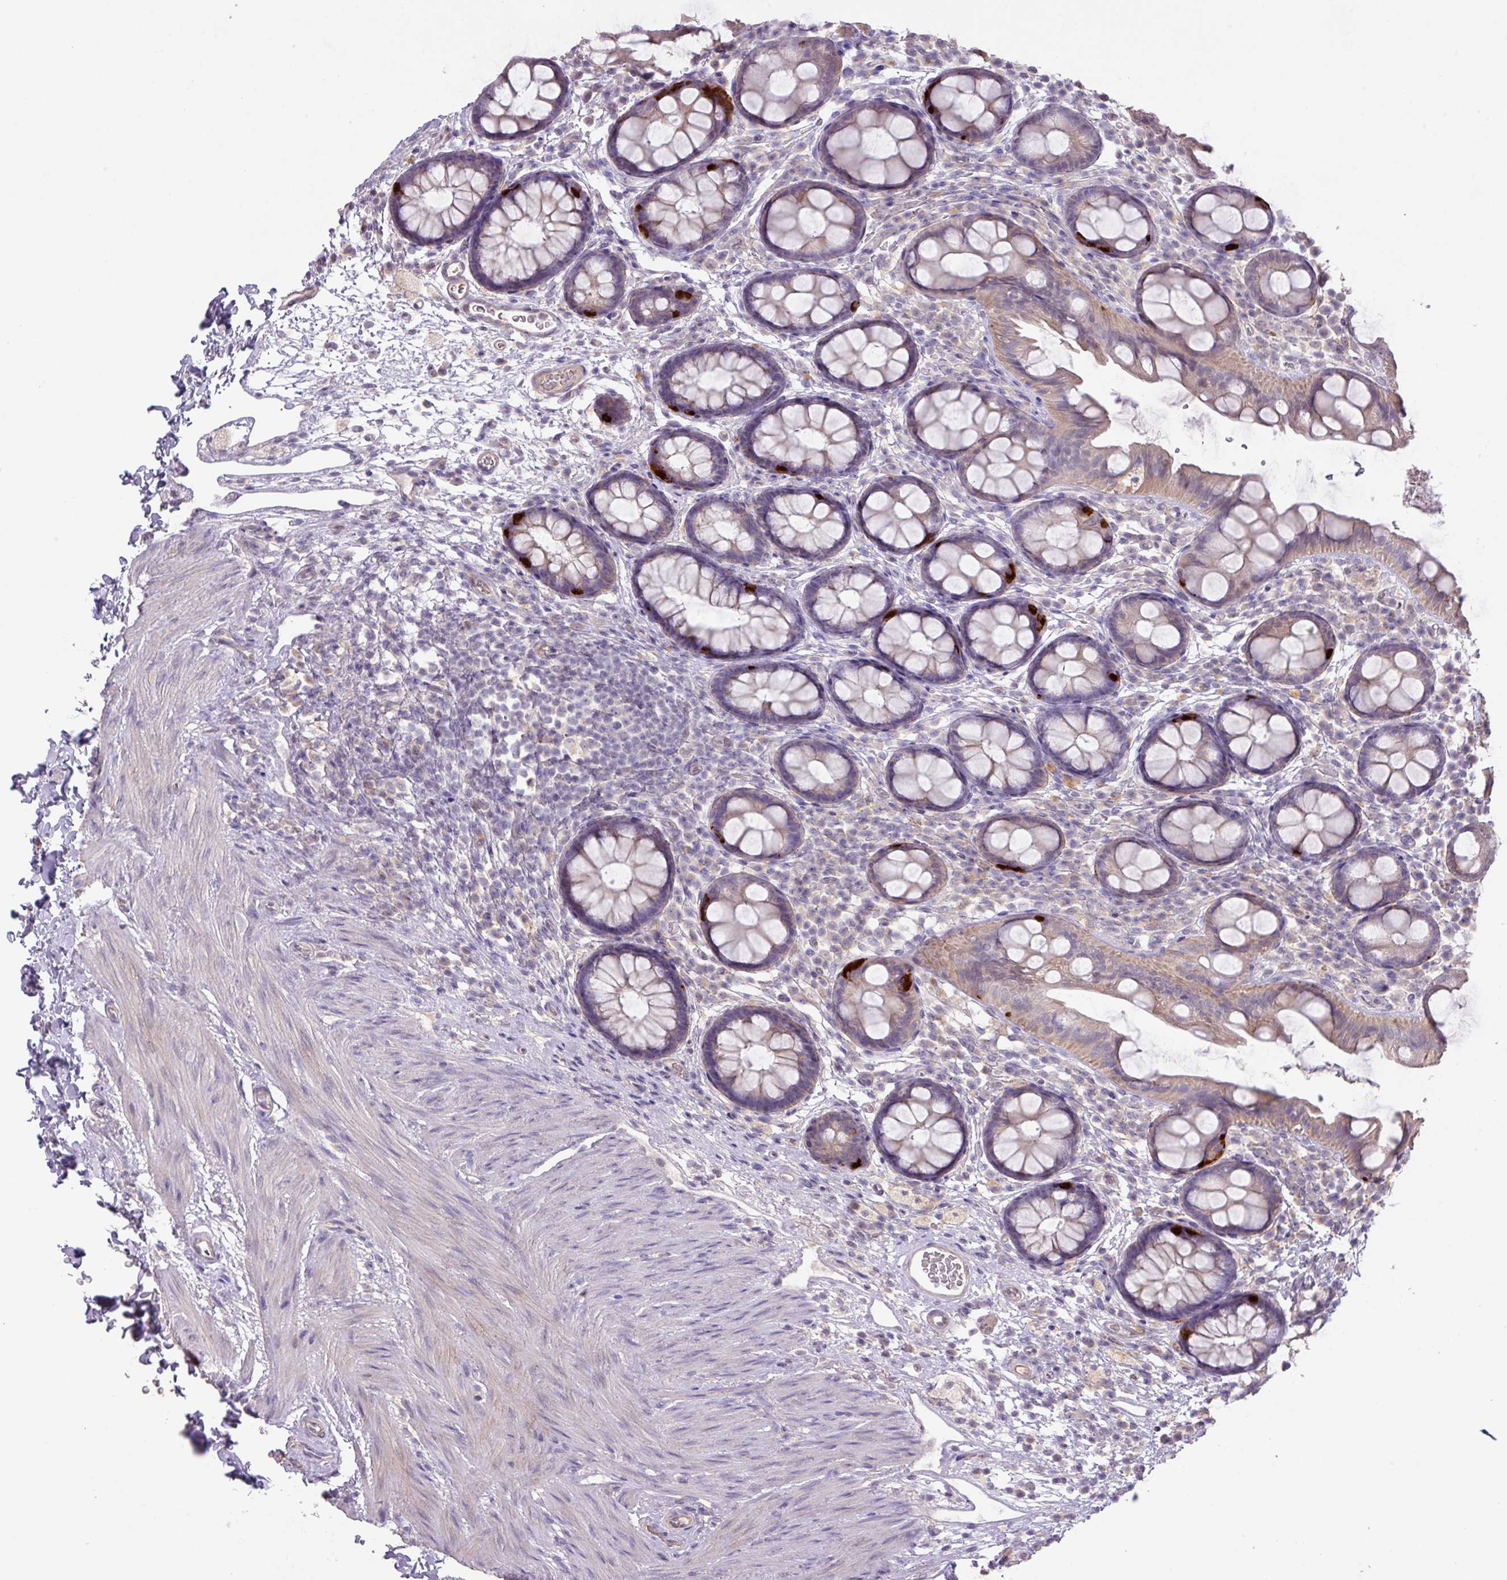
{"staining": {"intensity": "strong", "quantity": "<25%", "location": "cytoplasmic/membranous"}, "tissue": "rectum", "cell_type": "Glandular cells", "image_type": "normal", "snomed": [{"axis": "morphology", "description": "Normal tissue, NOS"}, {"axis": "topography", "description": "Rectum"}, {"axis": "topography", "description": "Peripheral nerve tissue"}], "caption": "A micrograph of human rectum stained for a protein shows strong cytoplasmic/membranous brown staining in glandular cells. Immunohistochemistry (ihc) stains the protein of interest in brown and the nuclei are stained blue.", "gene": "PRADC1", "patient": {"sex": "female", "age": 69}}